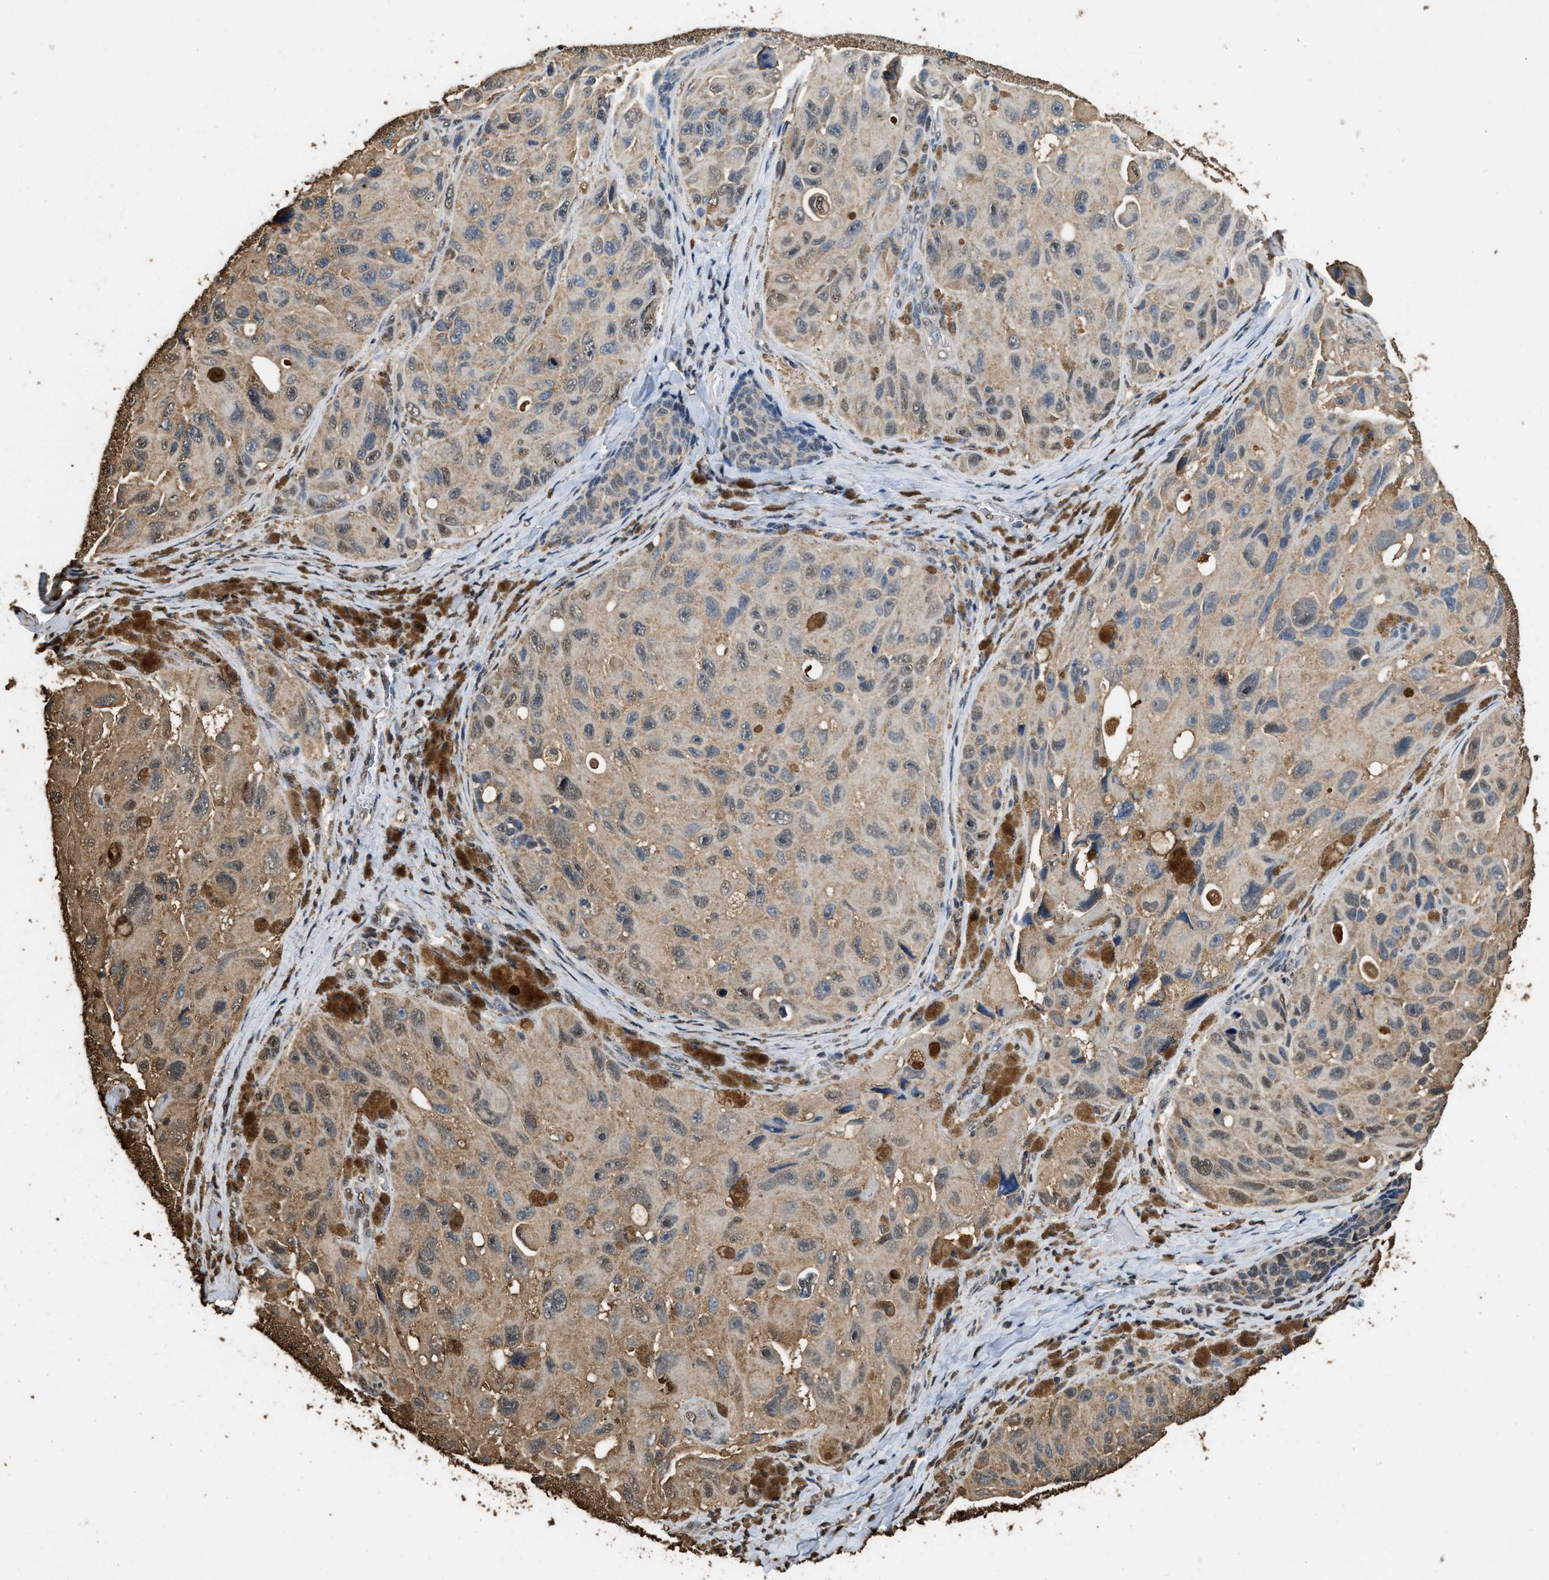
{"staining": {"intensity": "weak", "quantity": ">75%", "location": "cytoplasmic/membranous"}, "tissue": "melanoma", "cell_type": "Tumor cells", "image_type": "cancer", "snomed": [{"axis": "morphology", "description": "Malignant melanoma, NOS"}, {"axis": "topography", "description": "Skin"}], "caption": "A brown stain shows weak cytoplasmic/membranous expression of a protein in melanoma tumor cells. Ihc stains the protein of interest in brown and the nuclei are stained blue.", "gene": "GAPDH", "patient": {"sex": "female", "age": 73}}